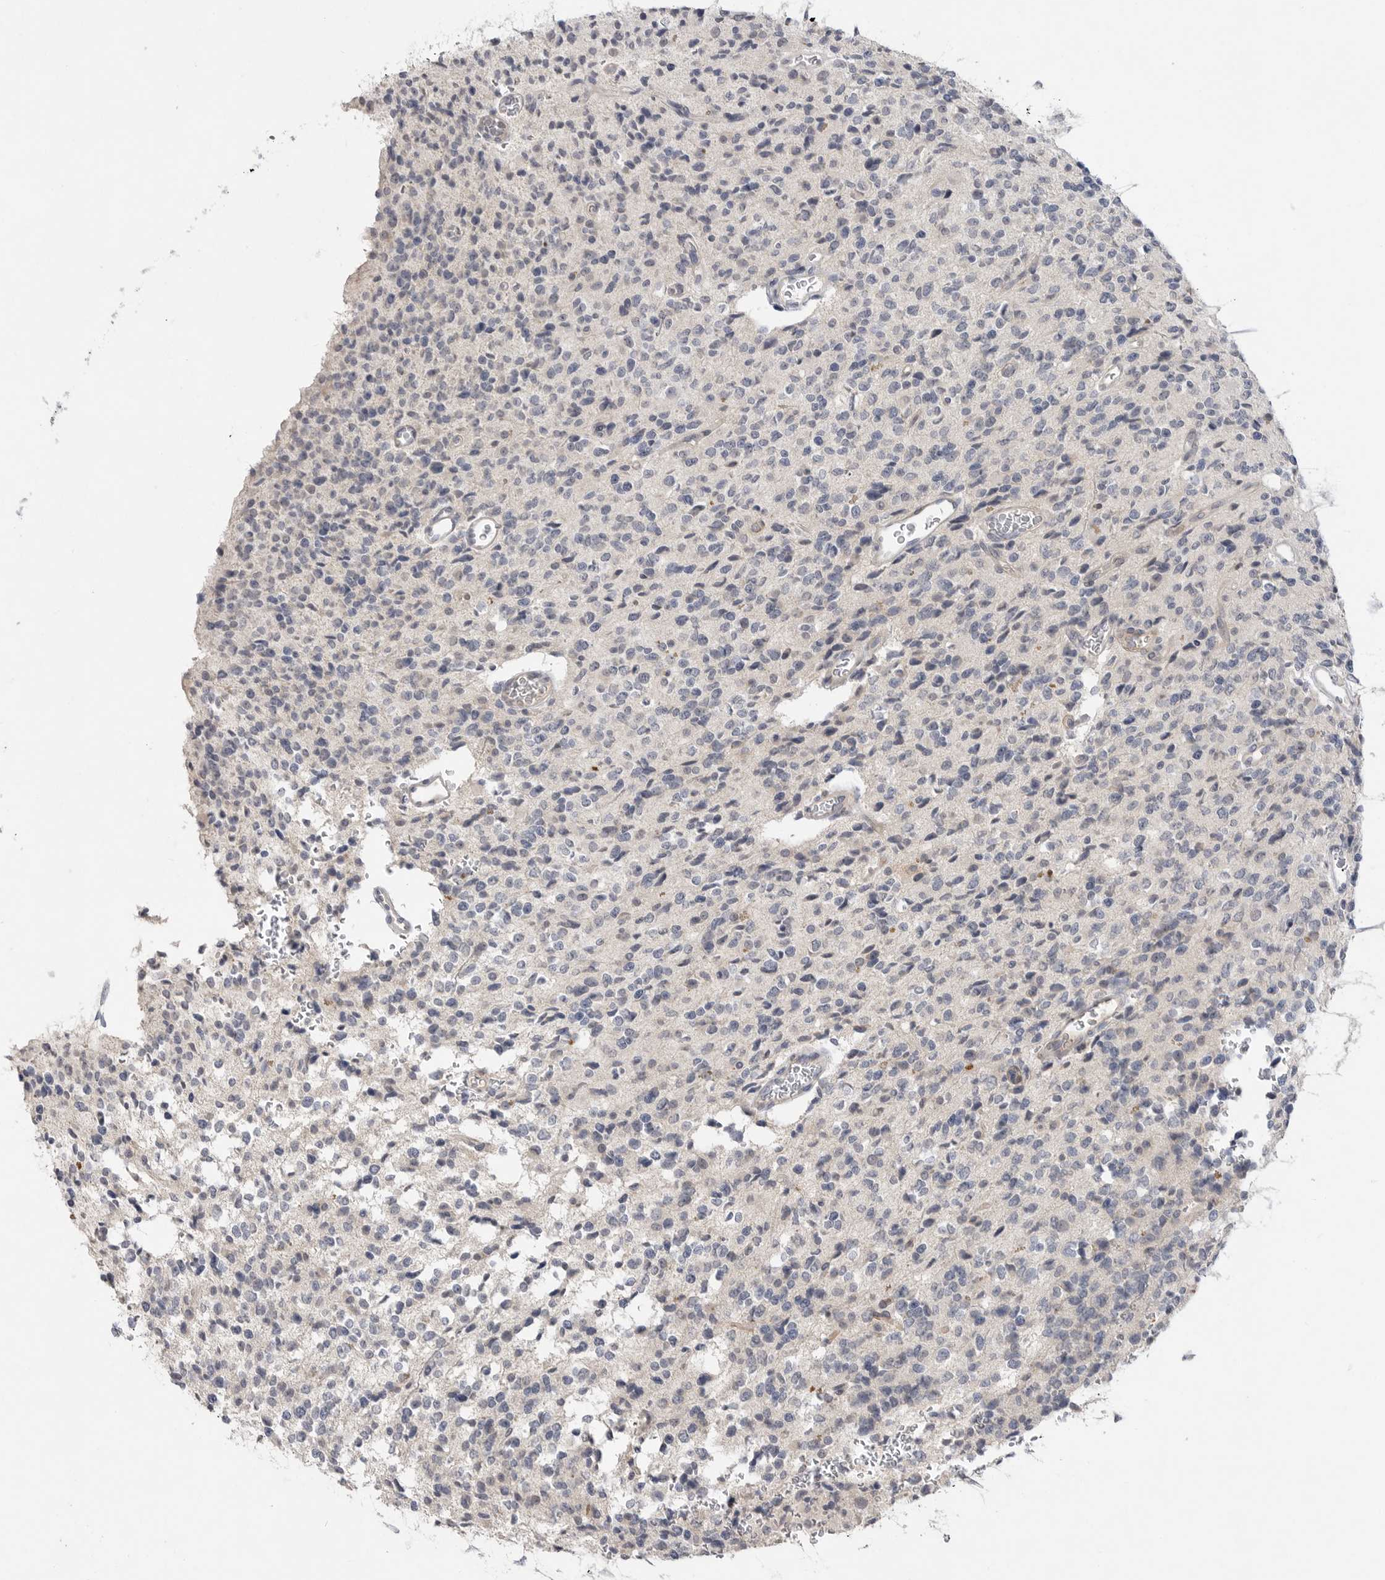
{"staining": {"intensity": "negative", "quantity": "none", "location": "none"}, "tissue": "glioma", "cell_type": "Tumor cells", "image_type": "cancer", "snomed": [{"axis": "morphology", "description": "Glioma, malignant, High grade"}, {"axis": "topography", "description": "Brain"}], "caption": "High power microscopy photomicrograph of an immunohistochemistry (IHC) histopathology image of malignant glioma (high-grade), revealing no significant positivity in tumor cells.", "gene": "ITGAD", "patient": {"sex": "male", "age": 34}}